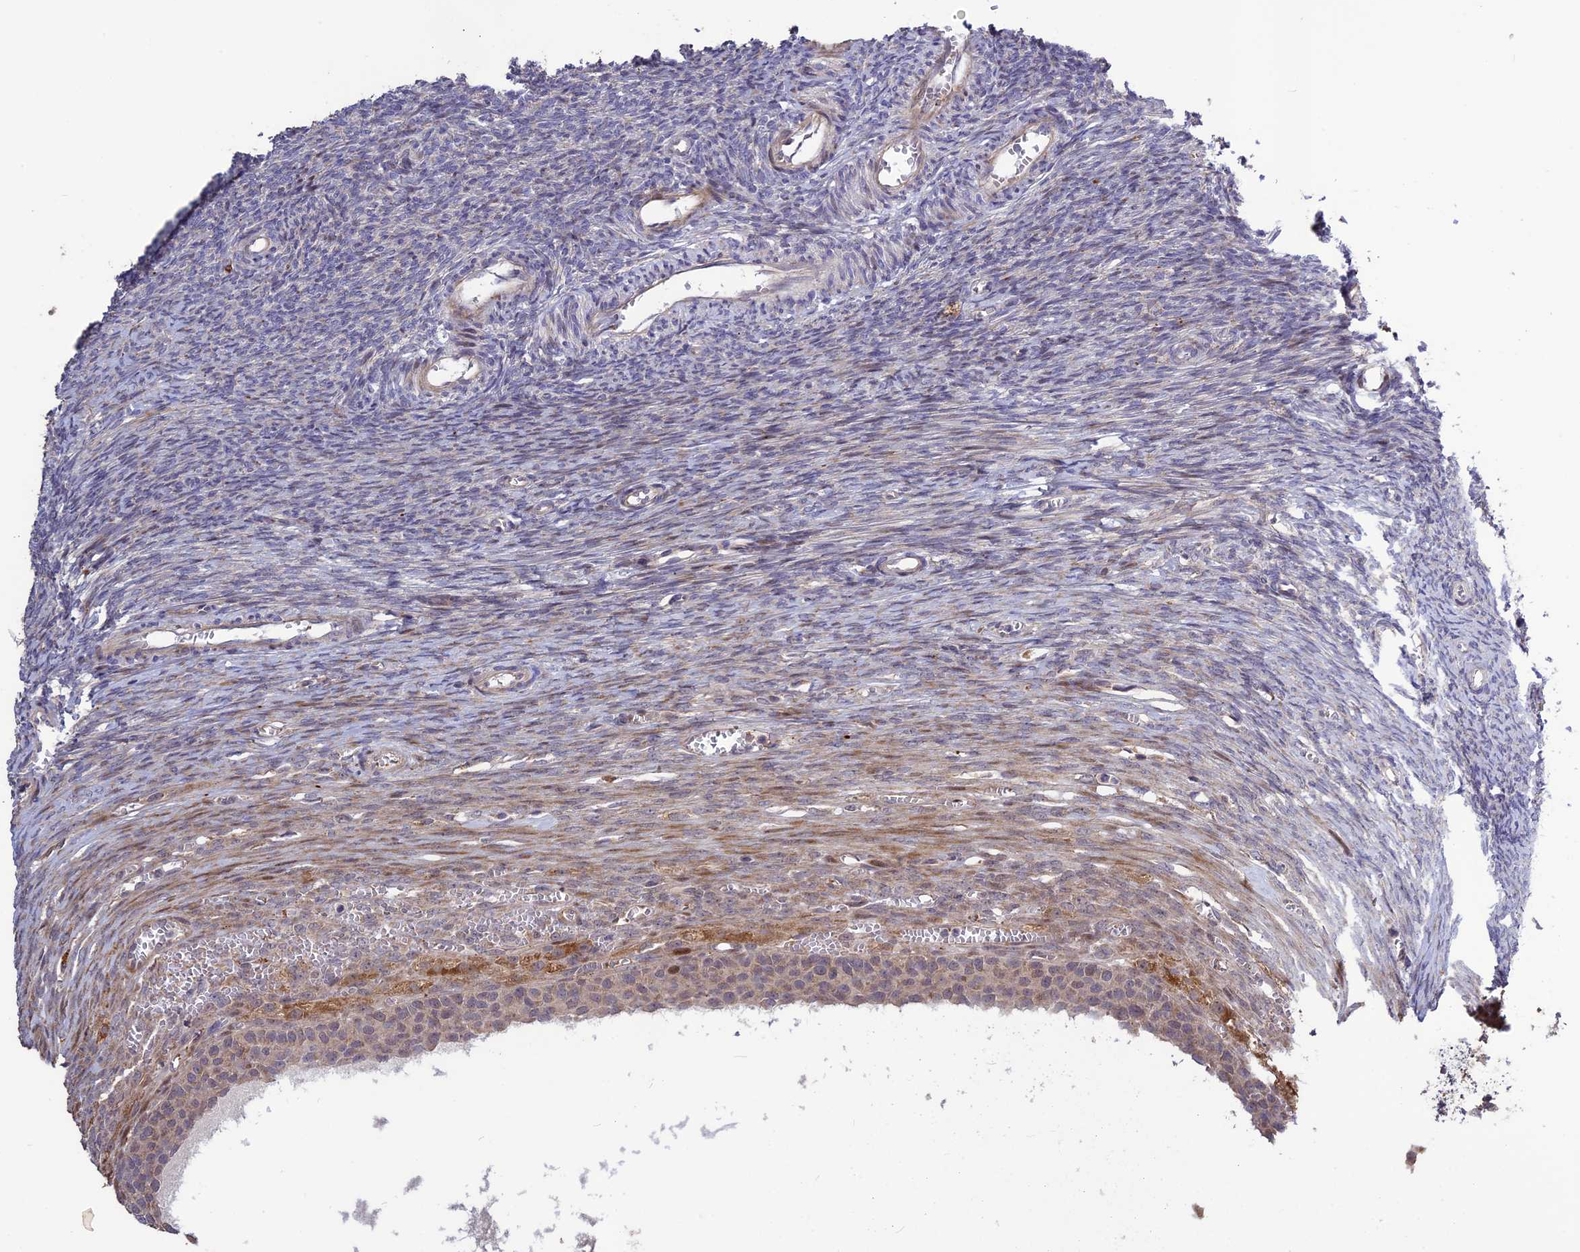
{"staining": {"intensity": "weak", "quantity": "<25%", "location": "cytoplasmic/membranous"}, "tissue": "ovary", "cell_type": "Follicle cells", "image_type": "normal", "snomed": [{"axis": "morphology", "description": "Normal tissue, NOS"}, {"axis": "topography", "description": "Ovary"}], "caption": "Ovary stained for a protein using IHC displays no positivity follicle cells.", "gene": "SPG21", "patient": {"sex": "female", "age": 44}}